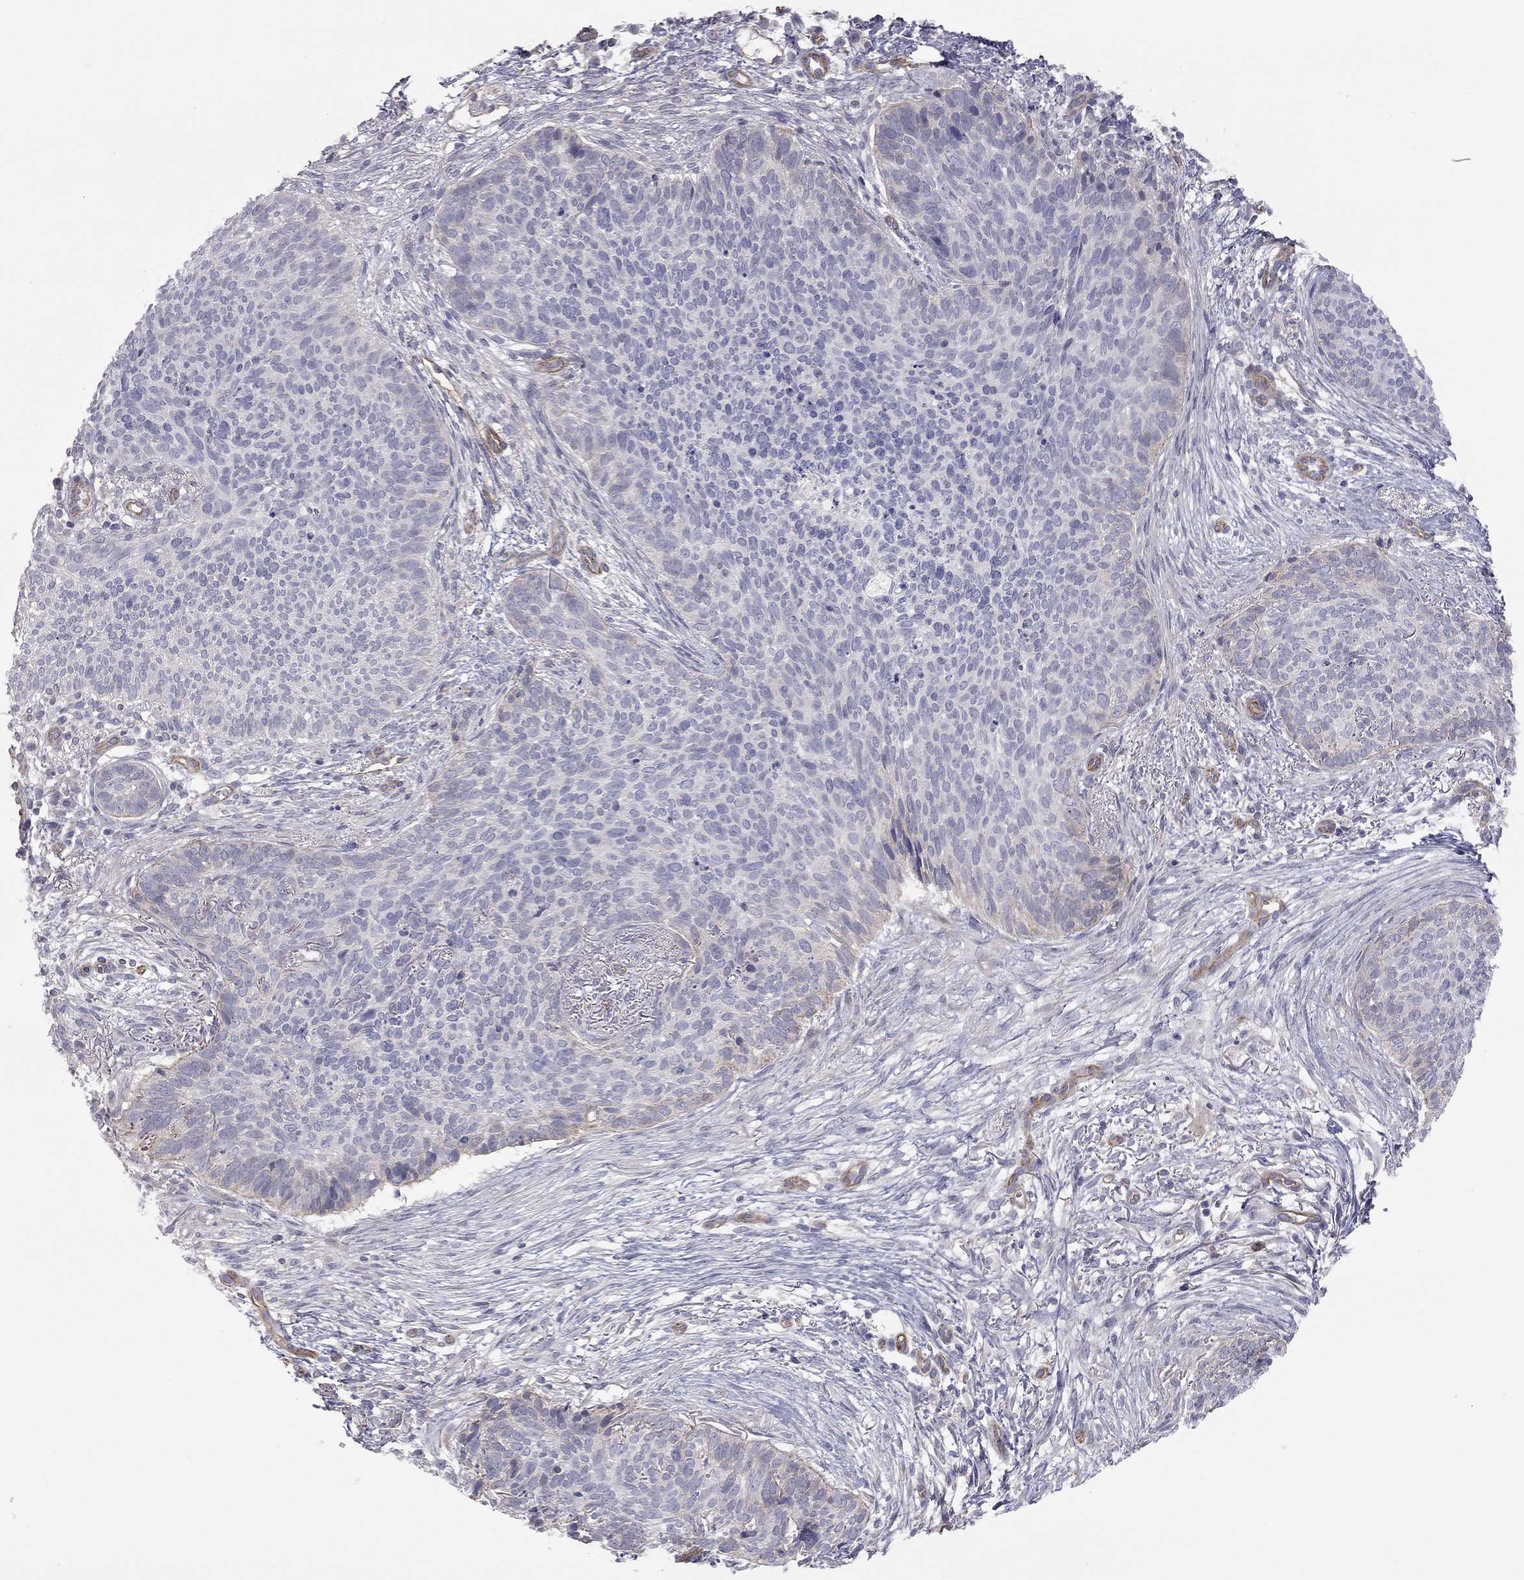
{"staining": {"intensity": "negative", "quantity": "none", "location": "none"}, "tissue": "skin cancer", "cell_type": "Tumor cells", "image_type": "cancer", "snomed": [{"axis": "morphology", "description": "Basal cell carcinoma"}, {"axis": "topography", "description": "Skin"}], "caption": "Tumor cells are negative for brown protein staining in basal cell carcinoma (skin). (Brightfield microscopy of DAB (3,3'-diaminobenzidine) immunohistochemistry (IHC) at high magnification).", "gene": "GPRC5B", "patient": {"sex": "male", "age": 64}}